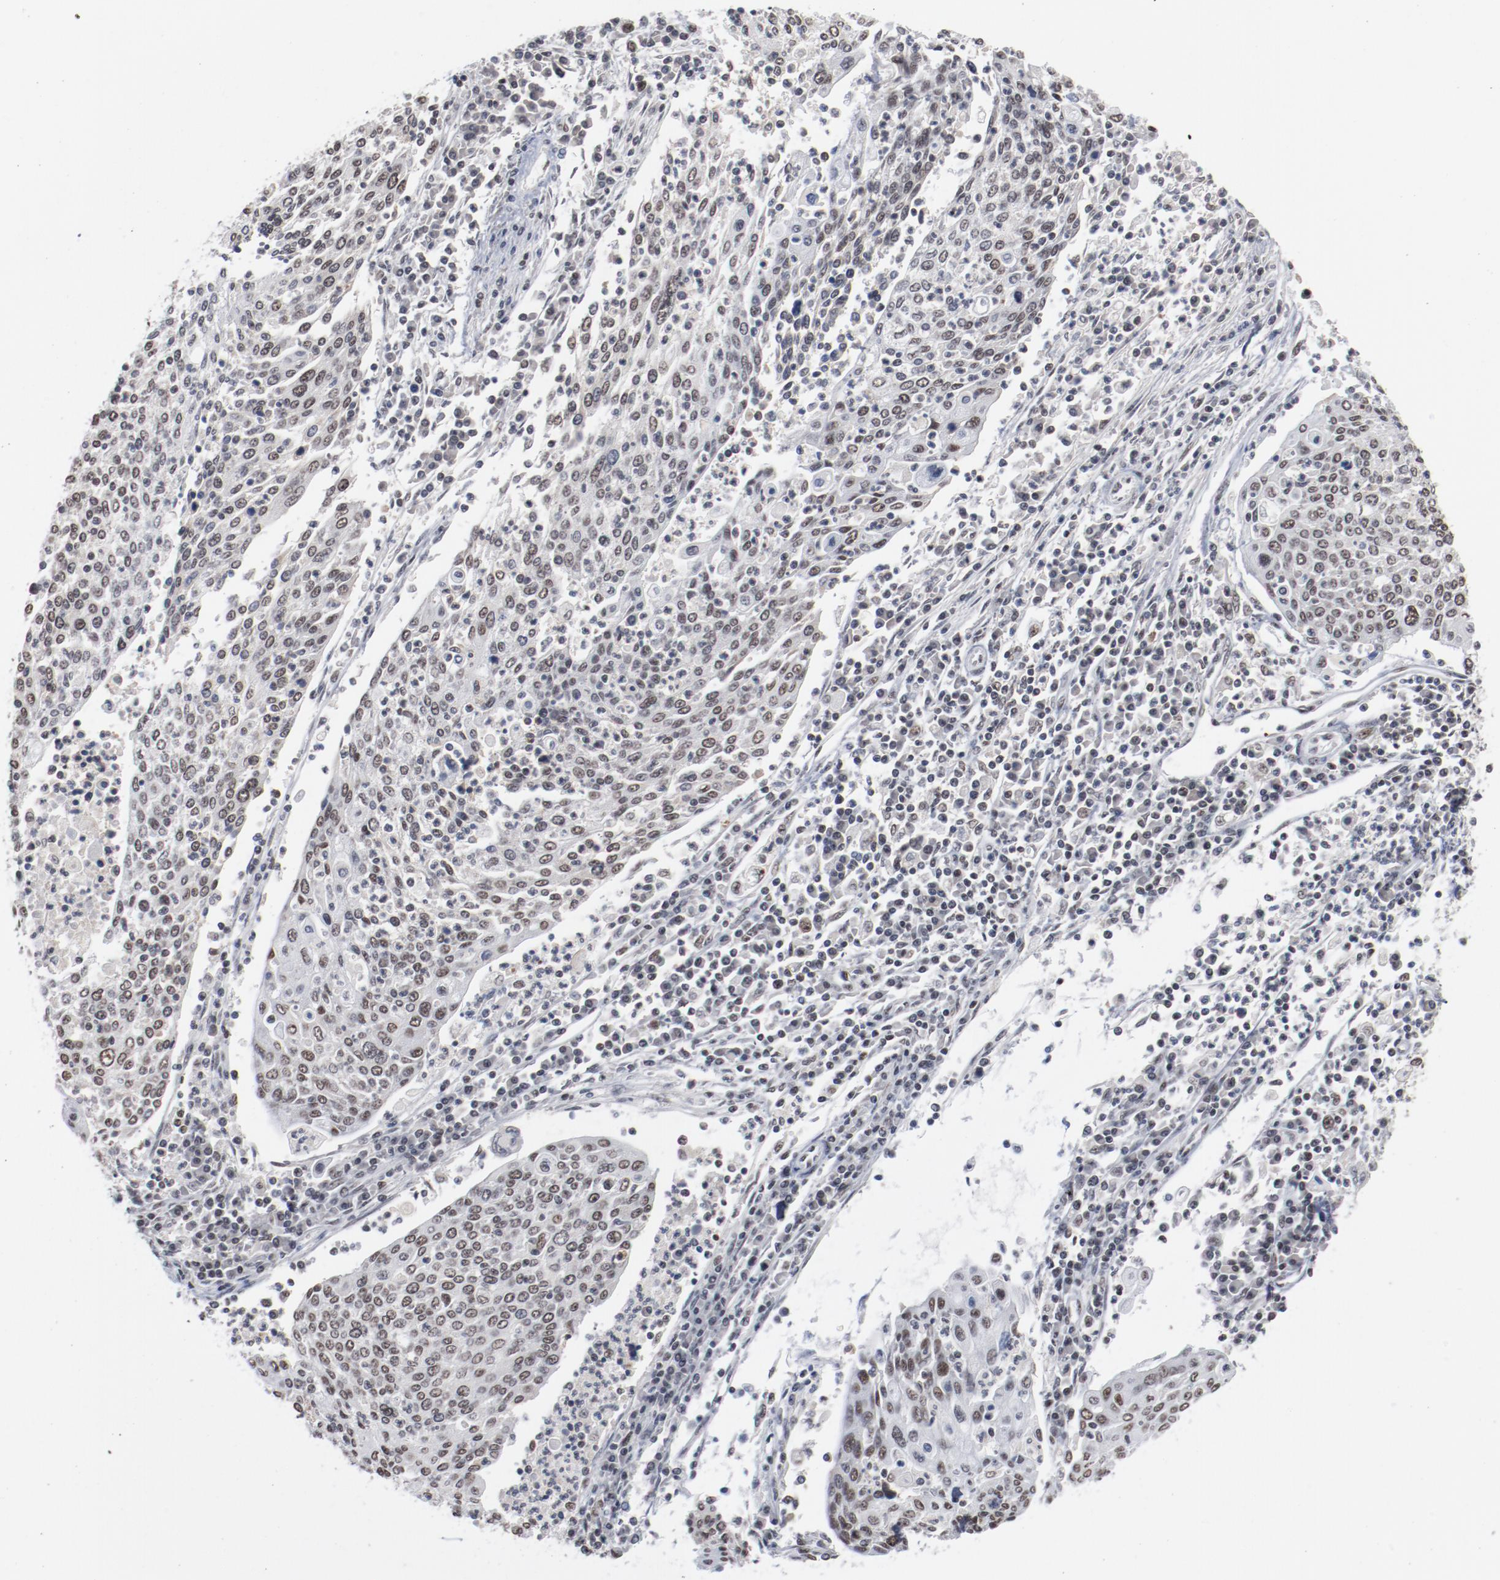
{"staining": {"intensity": "weak", "quantity": "25%-75%", "location": "nuclear"}, "tissue": "cervical cancer", "cell_type": "Tumor cells", "image_type": "cancer", "snomed": [{"axis": "morphology", "description": "Squamous cell carcinoma, NOS"}, {"axis": "topography", "description": "Cervix"}], "caption": "There is low levels of weak nuclear positivity in tumor cells of cervical cancer (squamous cell carcinoma), as demonstrated by immunohistochemical staining (brown color).", "gene": "BUB3", "patient": {"sex": "female", "age": 40}}